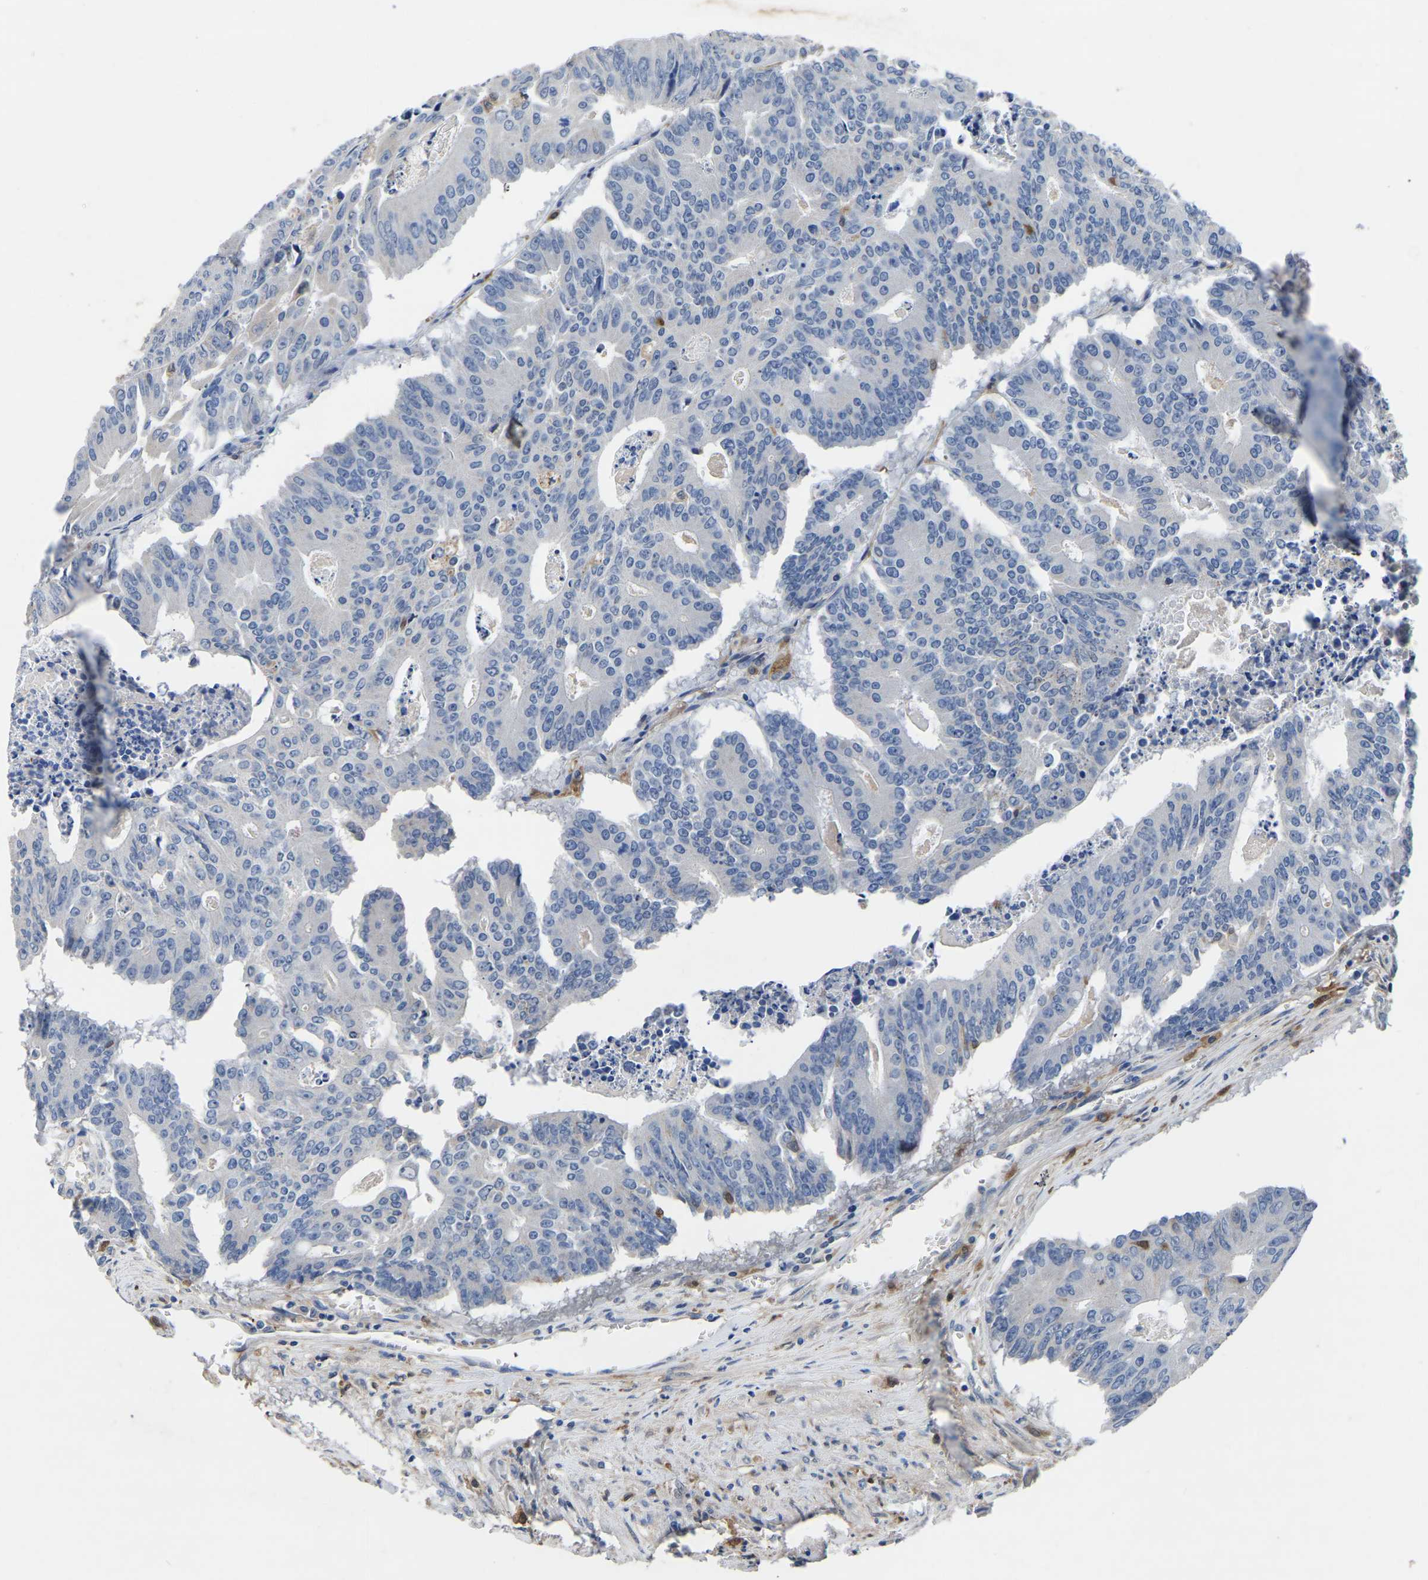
{"staining": {"intensity": "negative", "quantity": "none", "location": "none"}, "tissue": "colorectal cancer", "cell_type": "Tumor cells", "image_type": "cancer", "snomed": [{"axis": "morphology", "description": "Adenocarcinoma, NOS"}, {"axis": "topography", "description": "Colon"}], "caption": "IHC of colorectal adenocarcinoma displays no expression in tumor cells.", "gene": "ATG2B", "patient": {"sex": "male", "age": 87}}